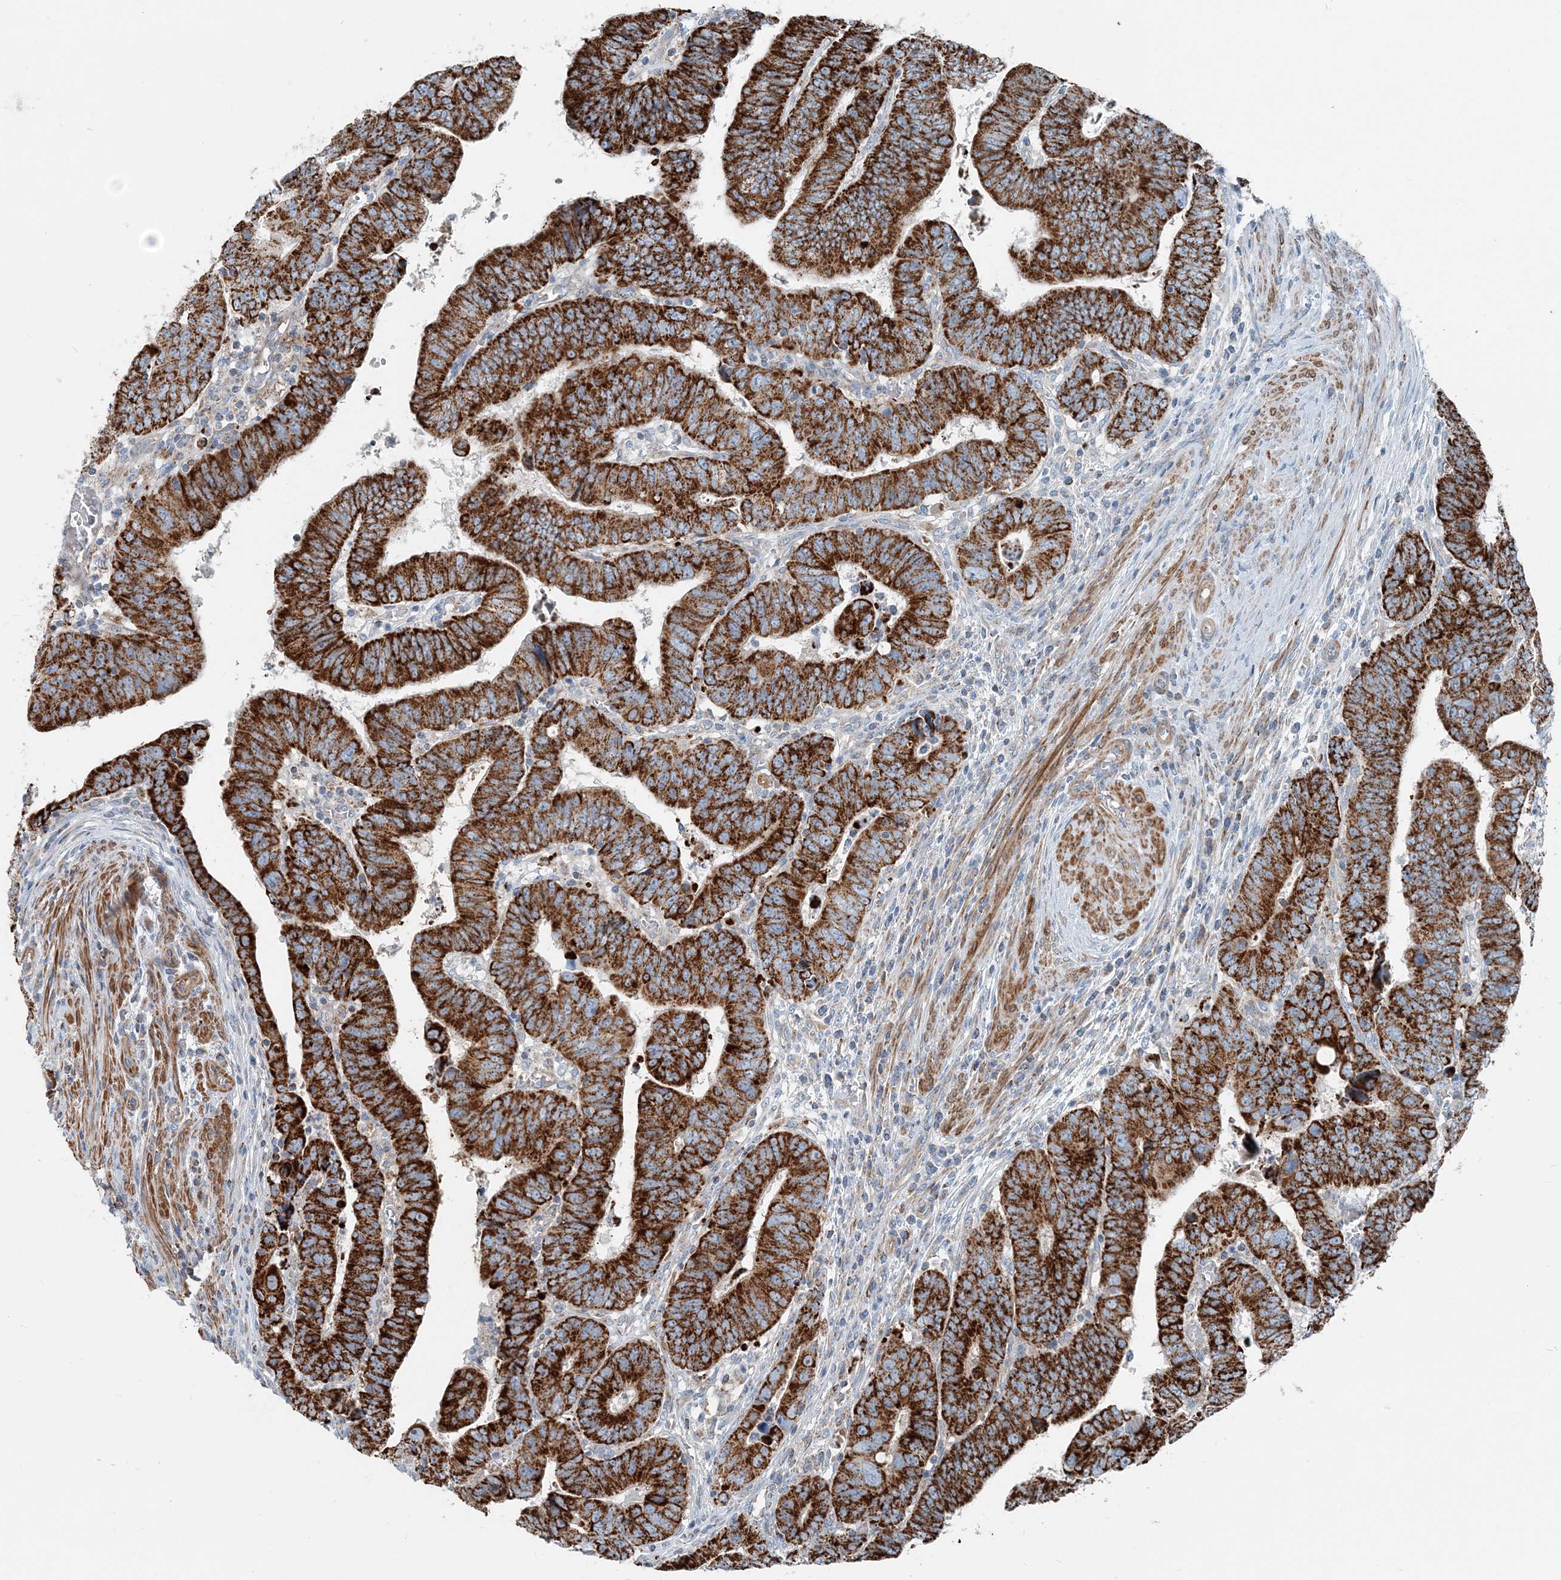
{"staining": {"intensity": "strong", "quantity": ">75%", "location": "cytoplasmic/membranous"}, "tissue": "colorectal cancer", "cell_type": "Tumor cells", "image_type": "cancer", "snomed": [{"axis": "morphology", "description": "Normal tissue, NOS"}, {"axis": "morphology", "description": "Adenocarcinoma, NOS"}, {"axis": "topography", "description": "Rectum"}], "caption": "Immunohistochemical staining of human colorectal cancer exhibits high levels of strong cytoplasmic/membranous protein staining in approximately >75% of tumor cells.", "gene": "INTU", "patient": {"sex": "female", "age": 65}}